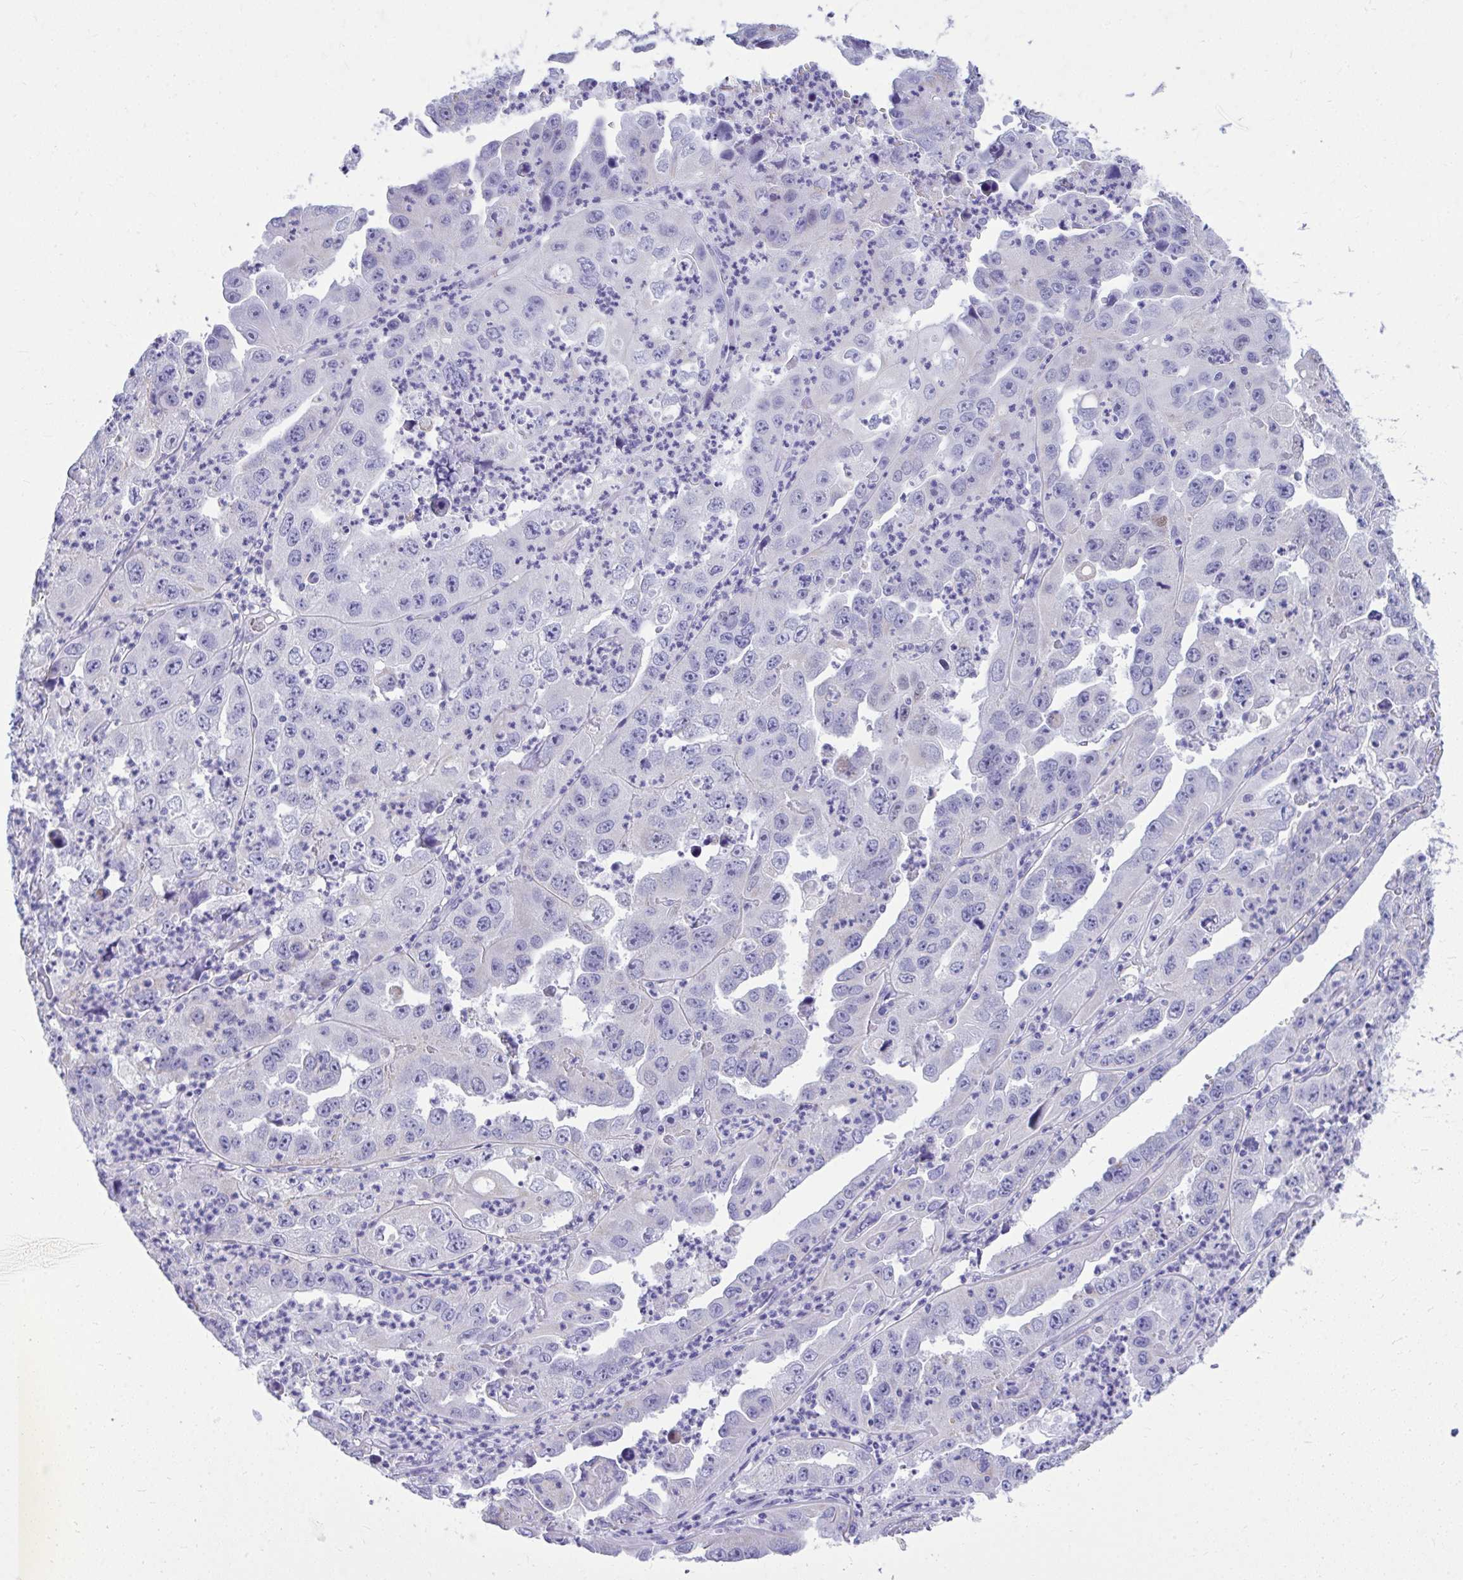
{"staining": {"intensity": "negative", "quantity": "none", "location": "none"}, "tissue": "endometrial cancer", "cell_type": "Tumor cells", "image_type": "cancer", "snomed": [{"axis": "morphology", "description": "Adenocarcinoma, NOS"}, {"axis": "topography", "description": "Uterus"}], "caption": "Endometrial cancer (adenocarcinoma) was stained to show a protein in brown. There is no significant staining in tumor cells.", "gene": "RALYL", "patient": {"sex": "female", "age": 62}}